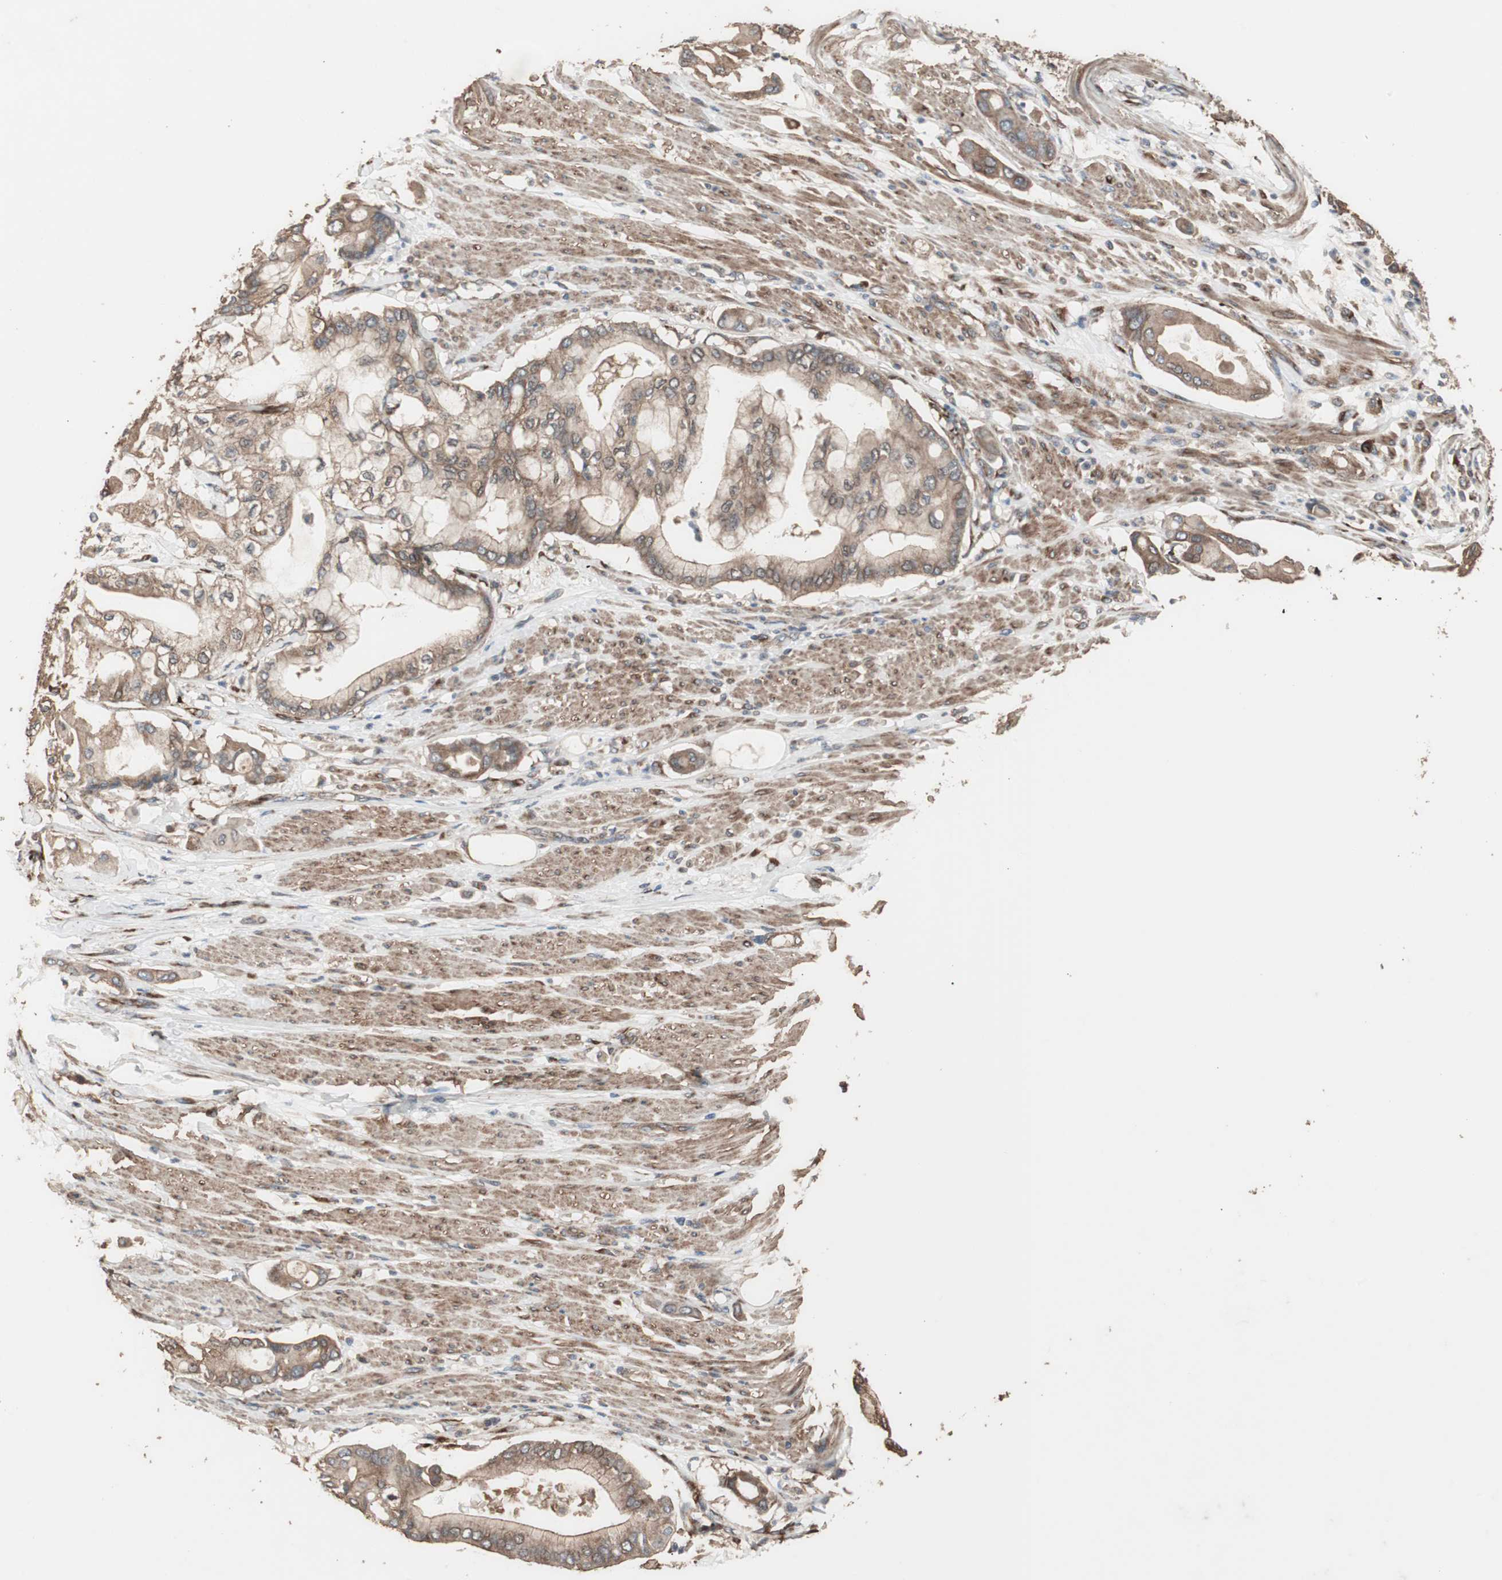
{"staining": {"intensity": "moderate", "quantity": ">75%", "location": "cytoplasmic/membranous"}, "tissue": "pancreatic cancer", "cell_type": "Tumor cells", "image_type": "cancer", "snomed": [{"axis": "morphology", "description": "Adenocarcinoma, NOS"}, {"axis": "morphology", "description": "Adenocarcinoma, metastatic, NOS"}, {"axis": "topography", "description": "Lymph node"}, {"axis": "topography", "description": "Pancreas"}, {"axis": "topography", "description": "Duodenum"}], "caption": "Protein expression analysis of pancreatic metastatic adenocarcinoma exhibits moderate cytoplasmic/membranous expression in approximately >75% of tumor cells. Using DAB (brown) and hematoxylin (blue) stains, captured at high magnification using brightfield microscopy.", "gene": "LZTS1", "patient": {"sex": "female", "age": 64}}